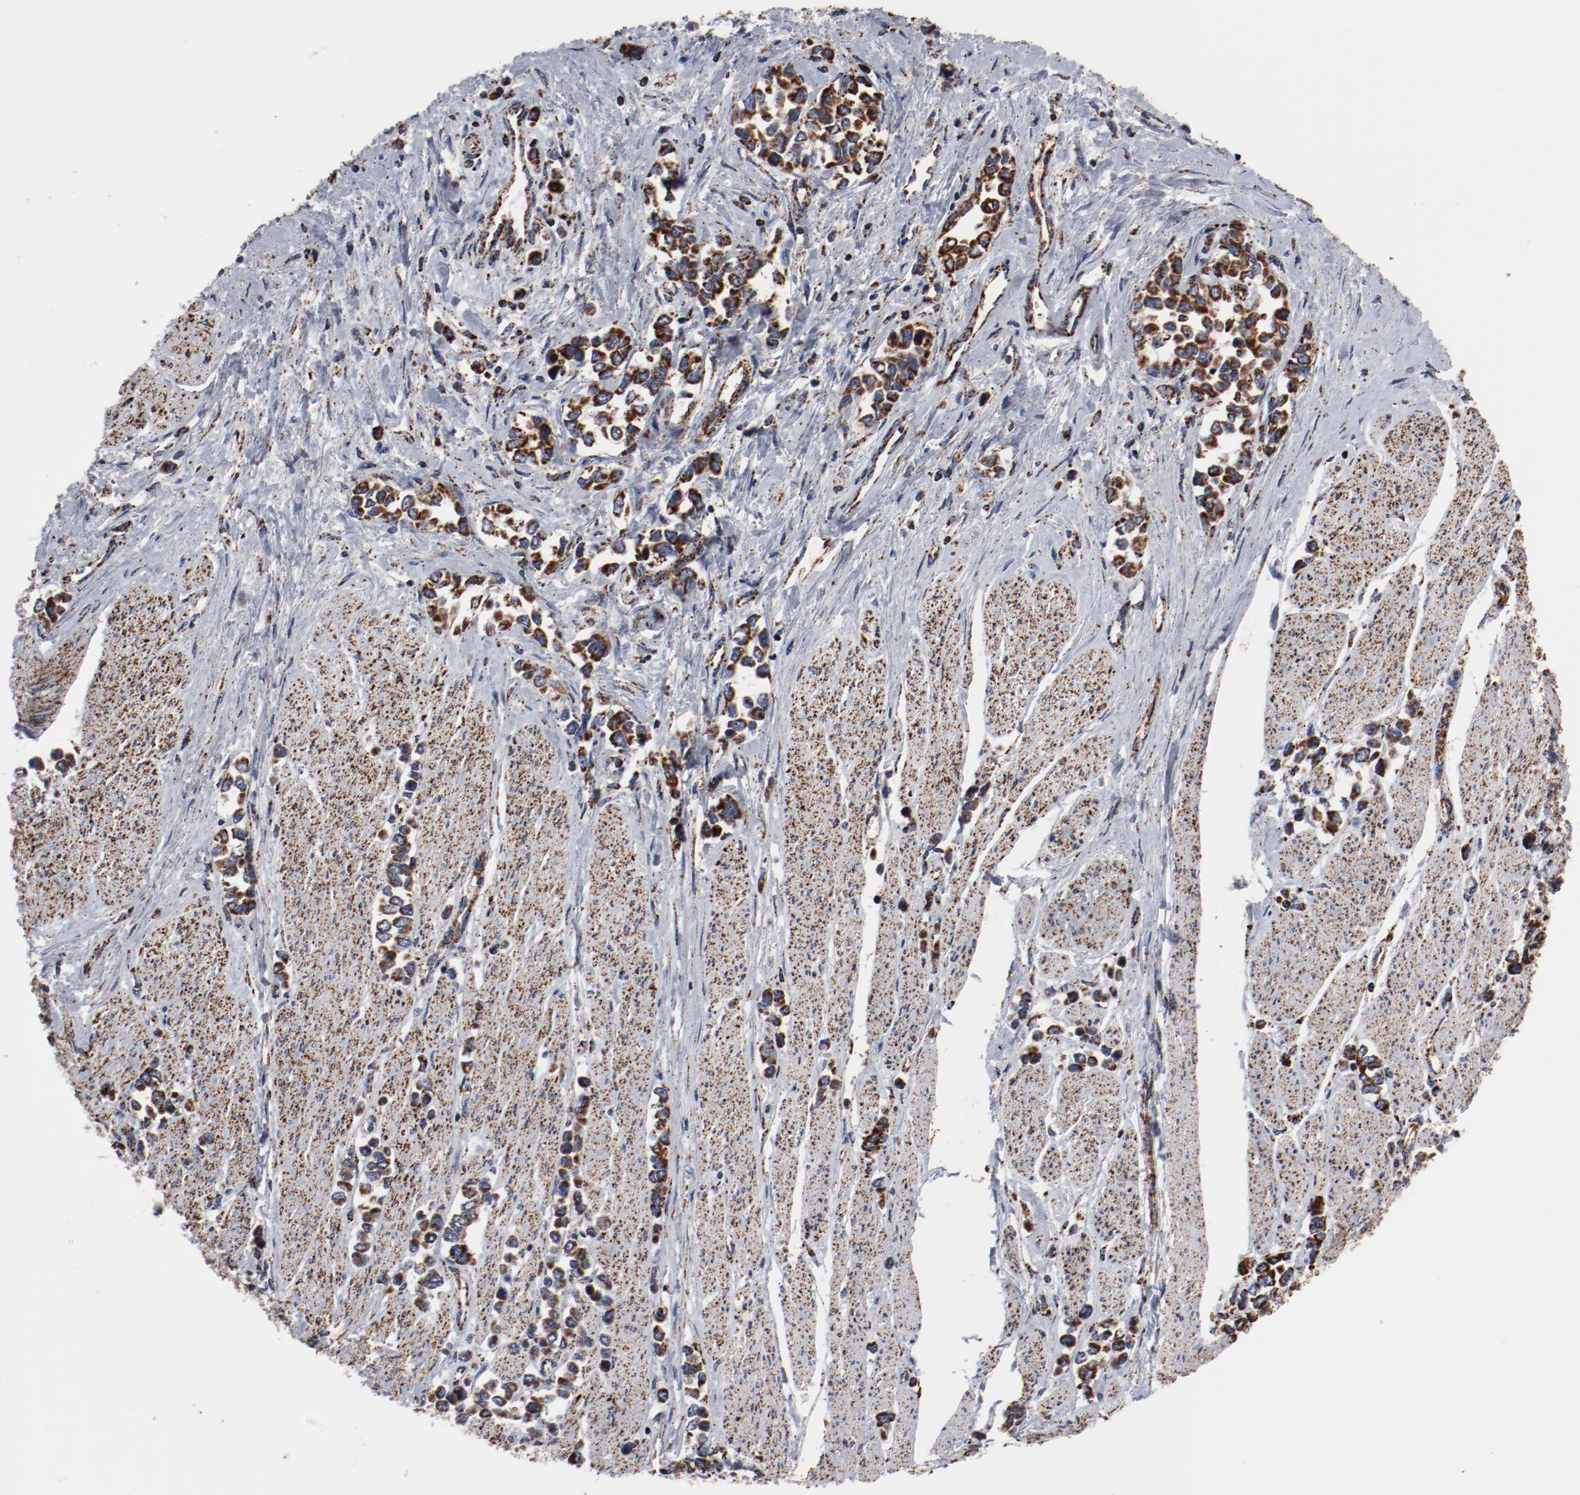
{"staining": {"intensity": "strong", "quantity": ">75%", "location": "cytoplasmic/membranous"}, "tissue": "stomach cancer", "cell_type": "Tumor cells", "image_type": "cancer", "snomed": [{"axis": "morphology", "description": "Adenocarcinoma, NOS"}, {"axis": "topography", "description": "Stomach, upper"}], "caption": "High-power microscopy captured an IHC photomicrograph of stomach adenocarcinoma, revealing strong cytoplasmic/membranous expression in approximately >75% of tumor cells.", "gene": "NDUFV2", "patient": {"sex": "male", "age": 76}}